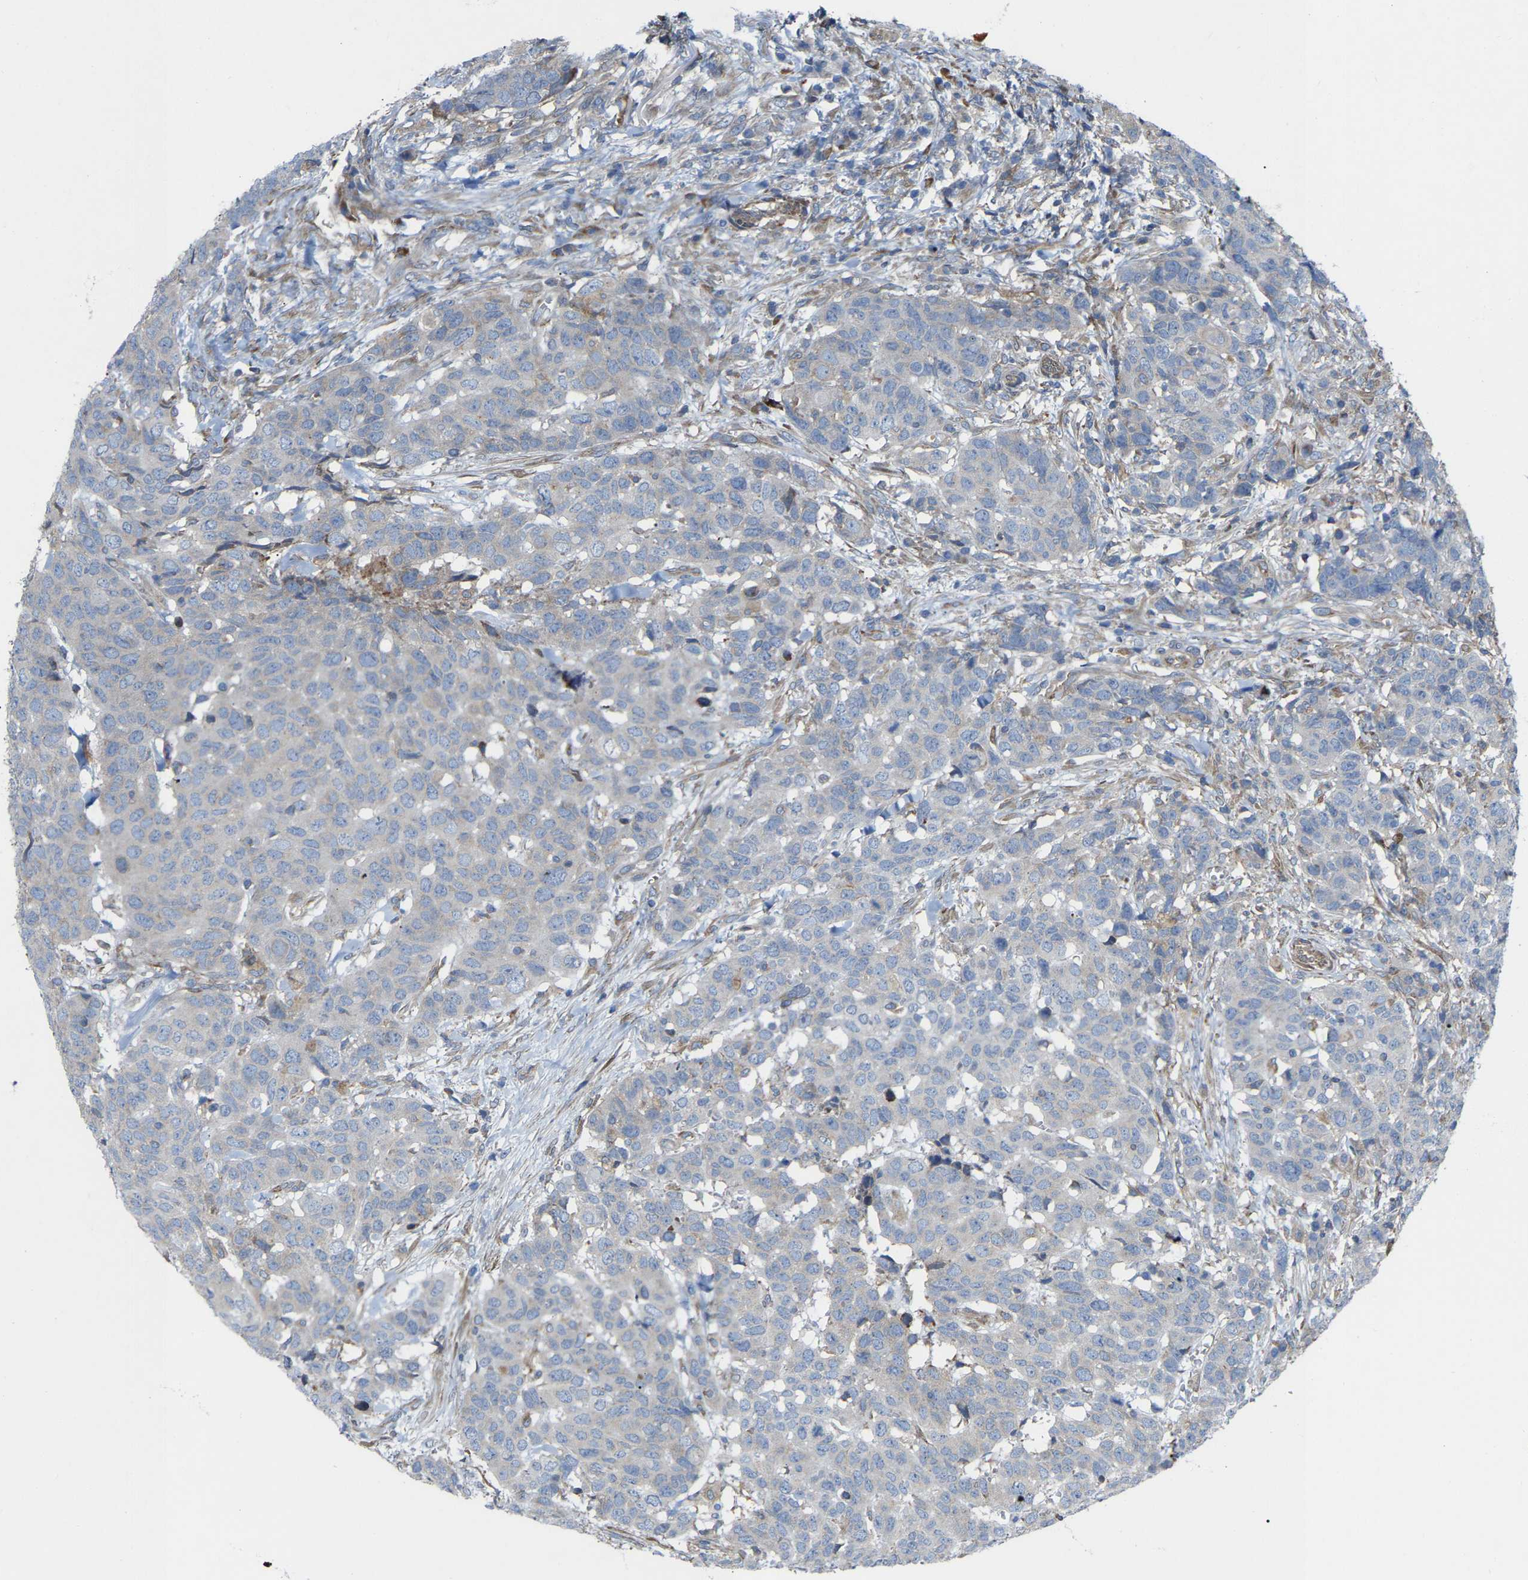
{"staining": {"intensity": "negative", "quantity": "none", "location": "none"}, "tissue": "head and neck cancer", "cell_type": "Tumor cells", "image_type": "cancer", "snomed": [{"axis": "morphology", "description": "Squamous cell carcinoma, NOS"}, {"axis": "topography", "description": "Head-Neck"}], "caption": "Immunohistochemical staining of human head and neck cancer displays no significant staining in tumor cells.", "gene": "TOR1B", "patient": {"sex": "male", "age": 66}}